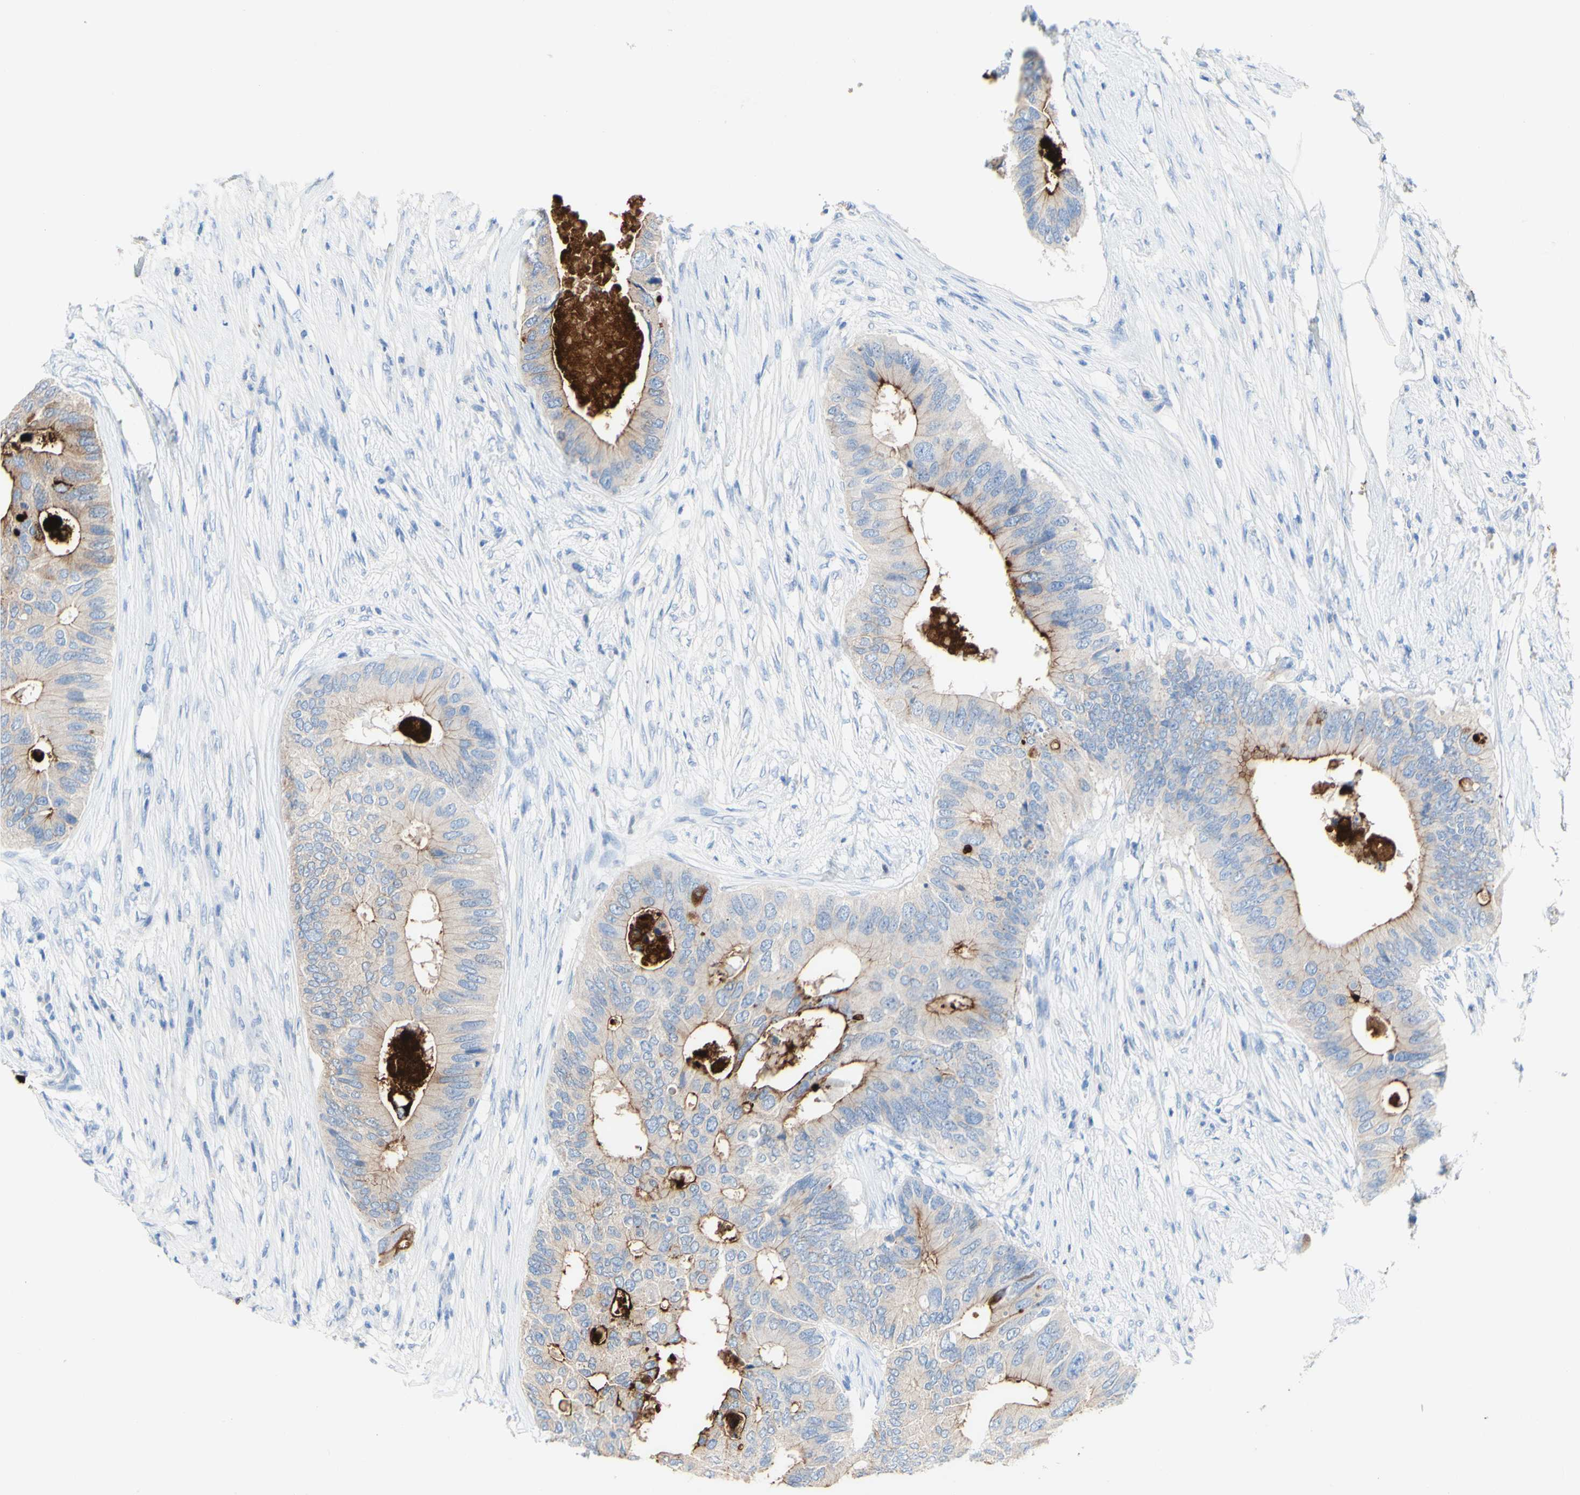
{"staining": {"intensity": "strong", "quantity": "<25%", "location": "cytoplasmic/membranous"}, "tissue": "colorectal cancer", "cell_type": "Tumor cells", "image_type": "cancer", "snomed": [{"axis": "morphology", "description": "Adenocarcinoma, NOS"}, {"axis": "topography", "description": "Colon"}], "caption": "Immunohistochemical staining of colorectal cancer demonstrates medium levels of strong cytoplasmic/membranous protein expression in approximately <25% of tumor cells.", "gene": "DSC2", "patient": {"sex": "male", "age": 71}}